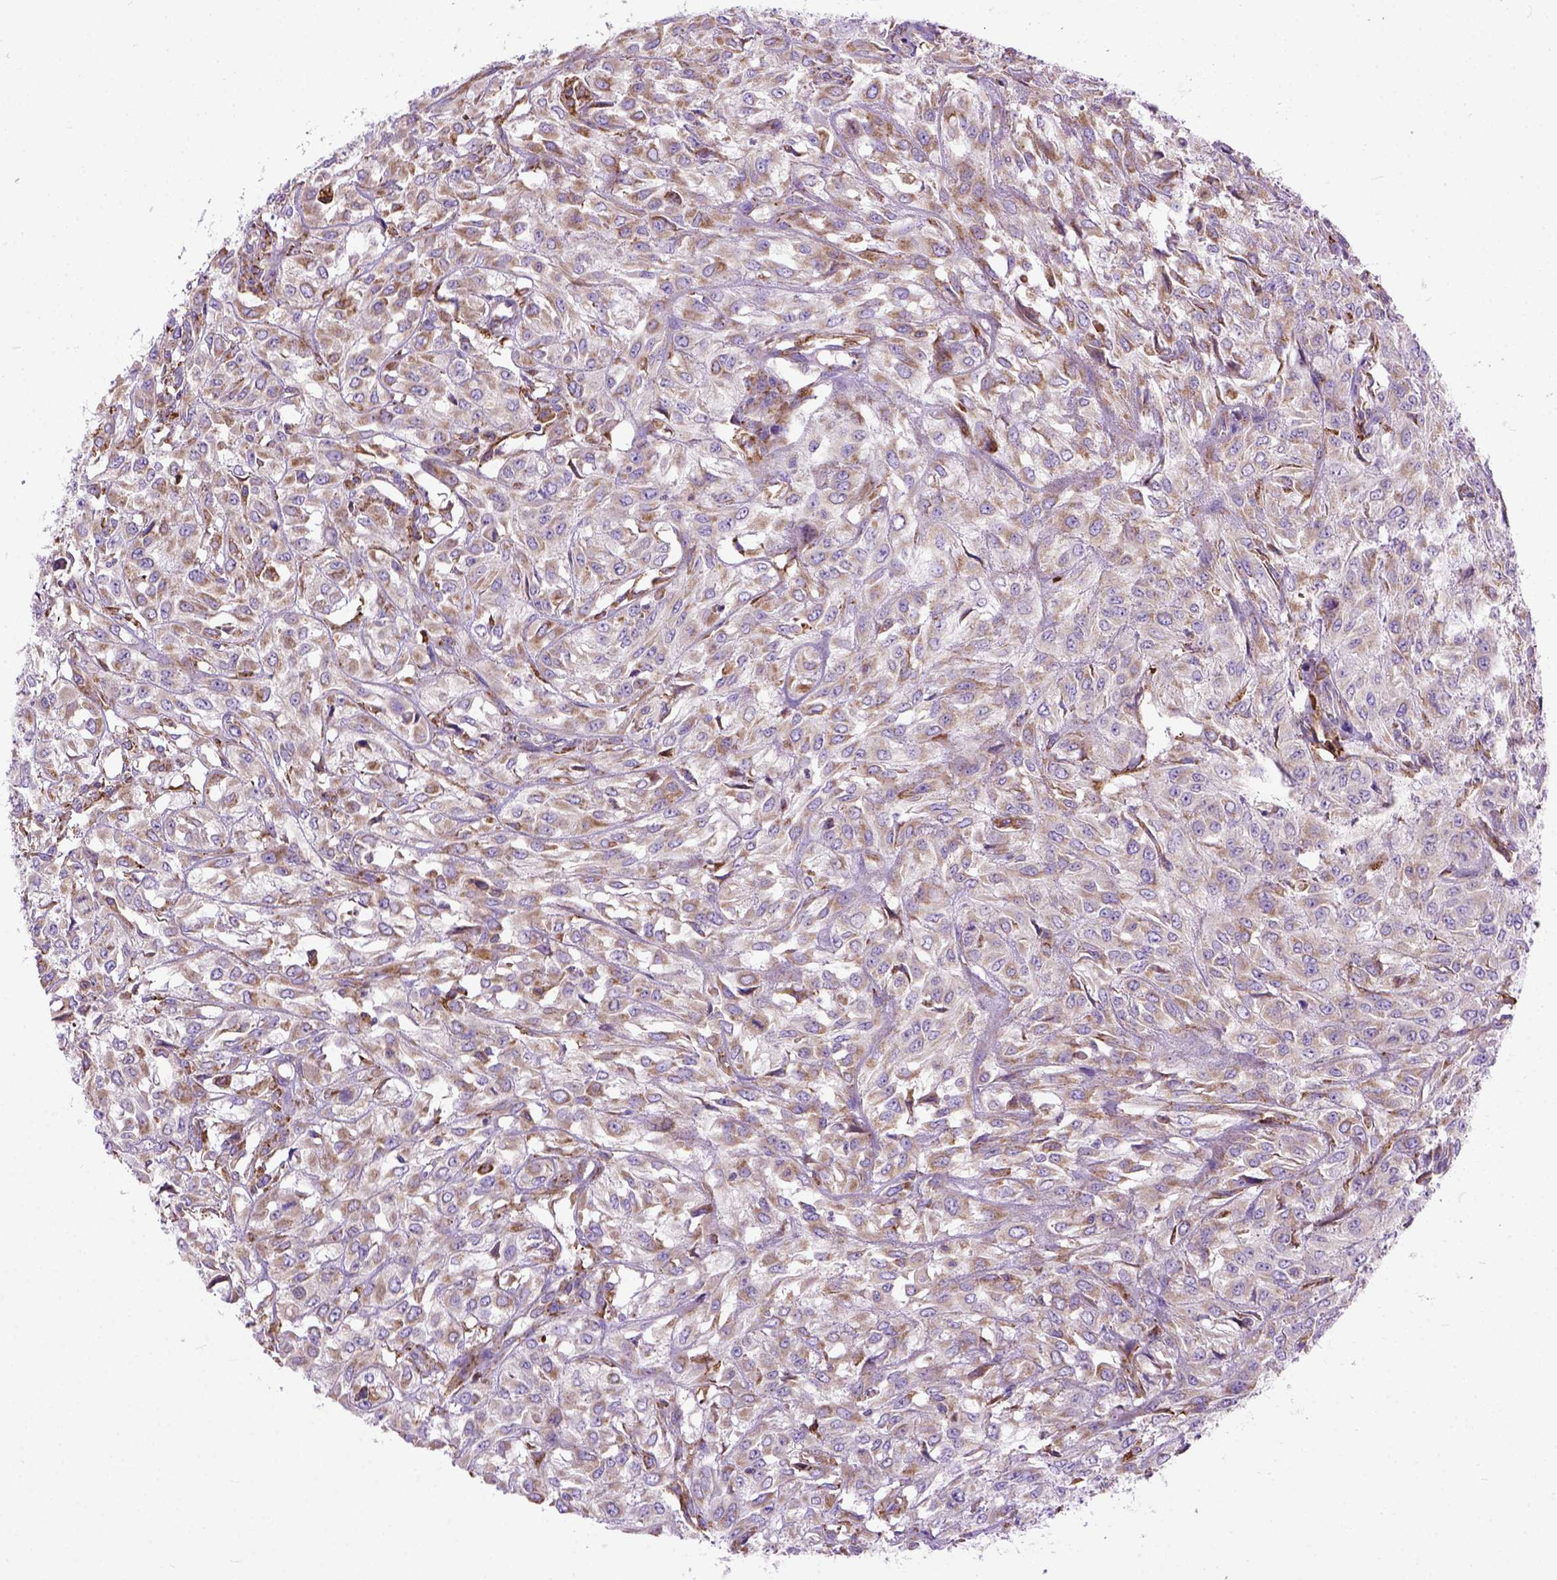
{"staining": {"intensity": "moderate", "quantity": ">75%", "location": "cytoplasmic/membranous"}, "tissue": "urothelial cancer", "cell_type": "Tumor cells", "image_type": "cancer", "snomed": [{"axis": "morphology", "description": "Urothelial carcinoma, High grade"}, {"axis": "topography", "description": "Urinary bladder"}], "caption": "The histopathology image reveals immunohistochemical staining of high-grade urothelial carcinoma. There is moderate cytoplasmic/membranous expression is seen in about >75% of tumor cells.", "gene": "PLK4", "patient": {"sex": "male", "age": 67}}